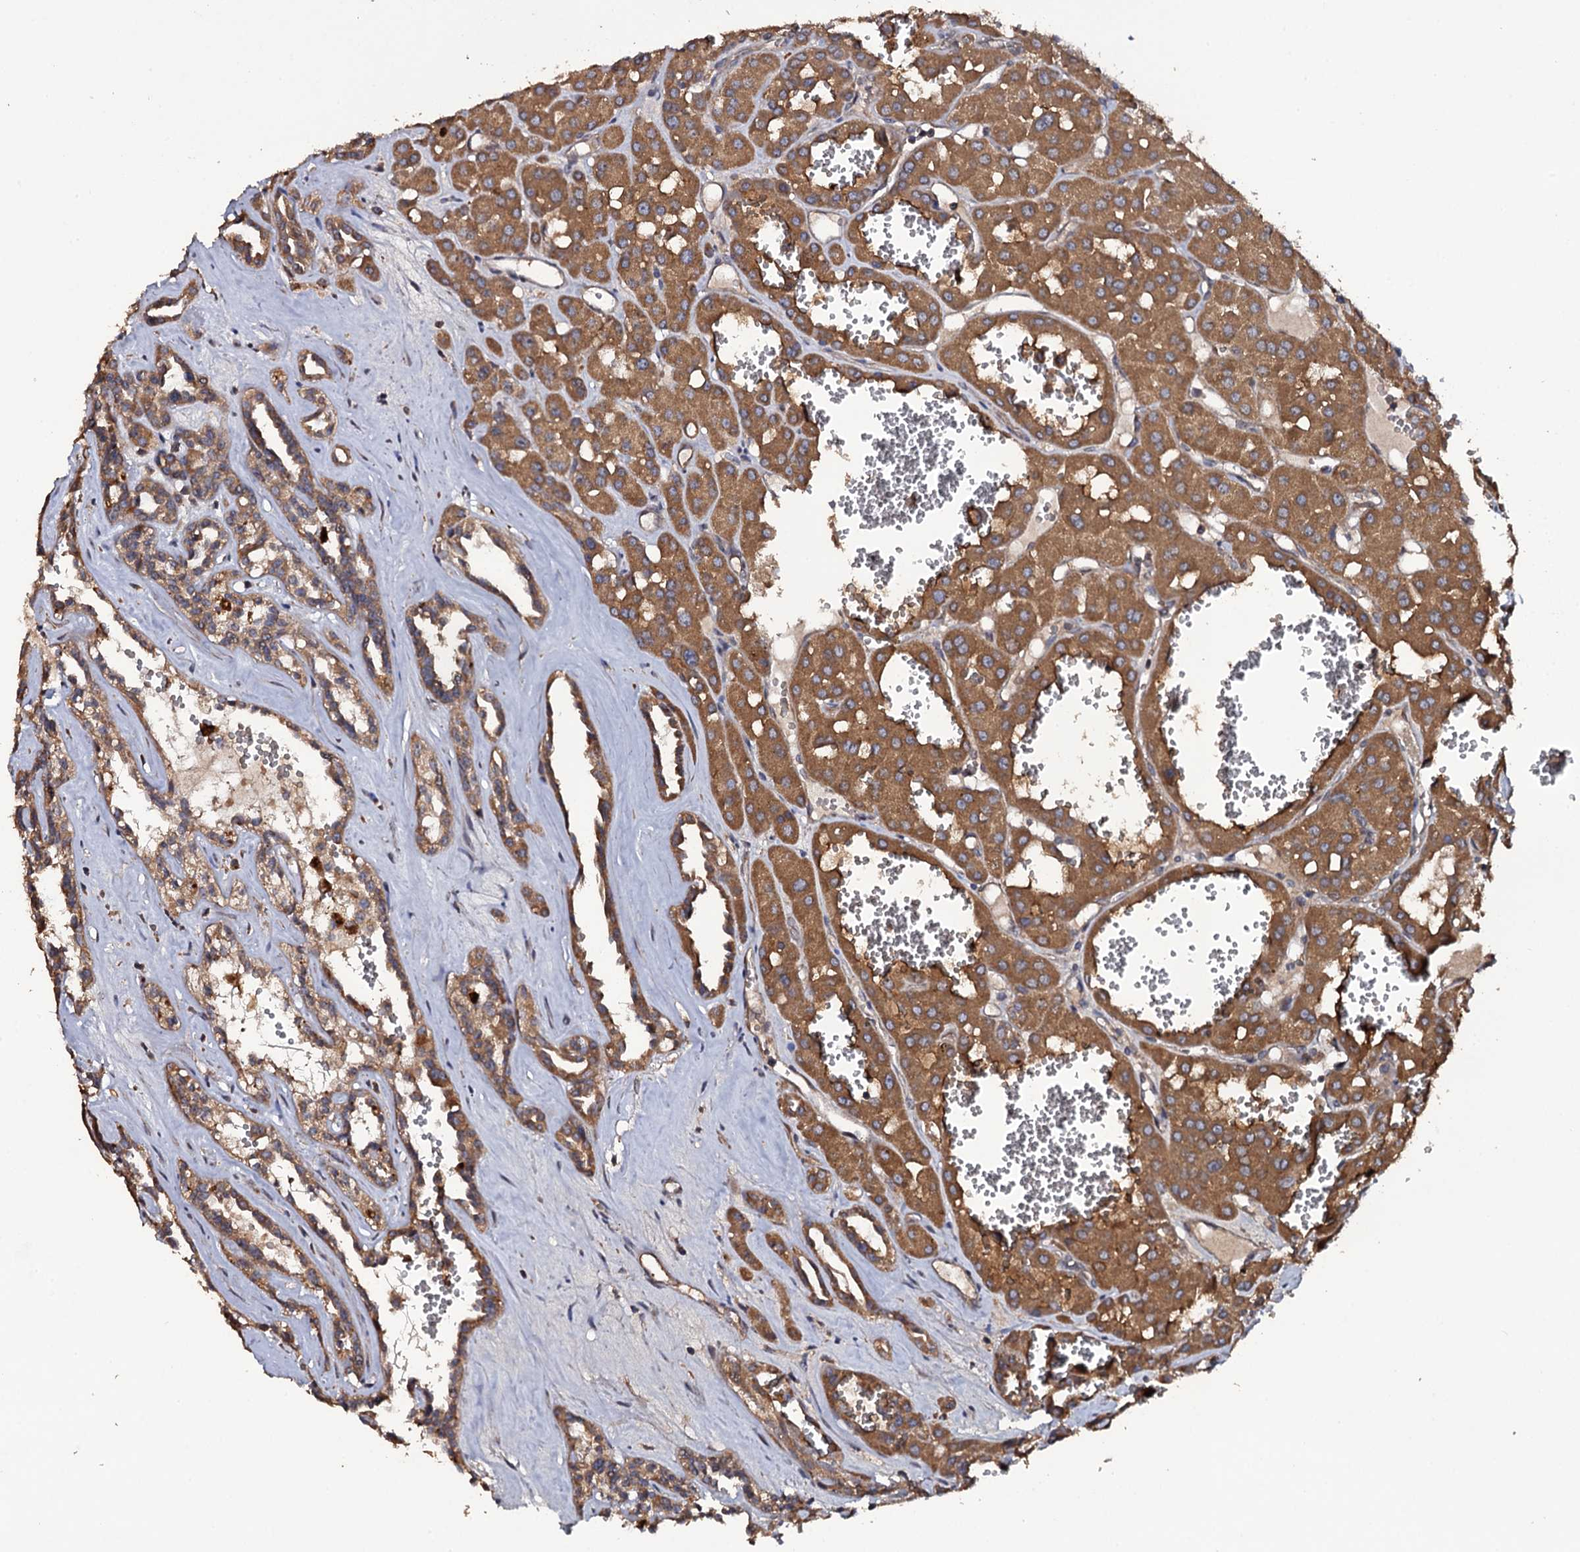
{"staining": {"intensity": "strong", "quantity": ">75%", "location": "cytoplasmic/membranous"}, "tissue": "renal cancer", "cell_type": "Tumor cells", "image_type": "cancer", "snomed": [{"axis": "morphology", "description": "Carcinoma, NOS"}, {"axis": "topography", "description": "Kidney"}], "caption": "This is an image of immunohistochemistry staining of renal cancer, which shows strong positivity in the cytoplasmic/membranous of tumor cells.", "gene": "TTC23", "patient": {"sex": "female", "age": 75}}